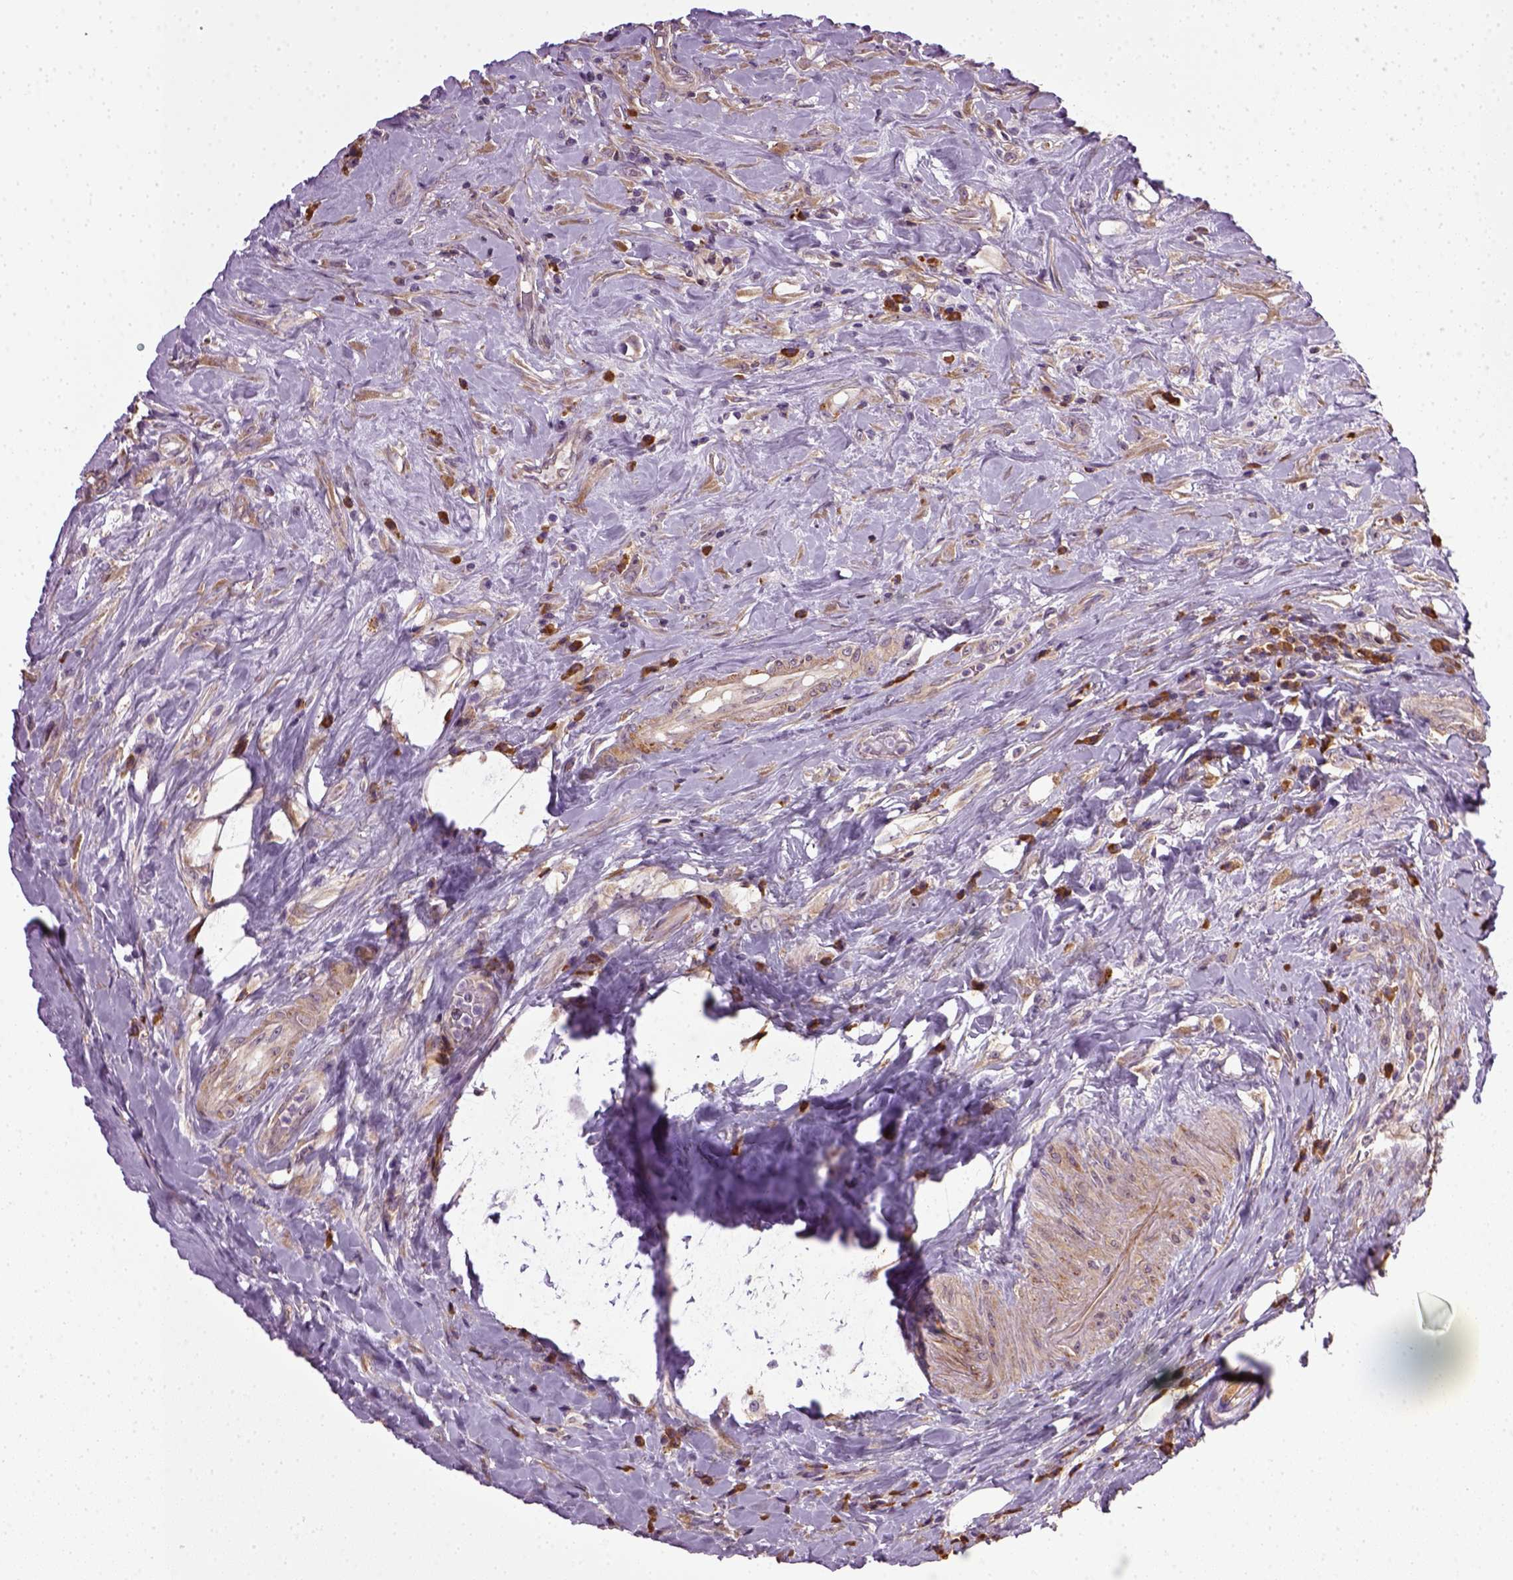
{"staining": {"intensity": "weak", "quantity": ">75%", "location": "cytoplasmic/membranous"}, "tissue": "urothelial cancer", "cell_type": "Tumor cells", "image_type": "cancer", "snomed": [{"axis": "morphology", "description": "Urothelial carcinoma, High grade"}, {"axis": "topography", "description": "Urinary bladder"}], "caption": "Immunohistochemistry (IHC) (DAB) staining of urothelial cancer demonstrates weak cytoplasmic/membranous protein expression in approximately >75% of tumor cells.", "gene": "TPRG1", "patient": {"sex": "male", "age": 79}}